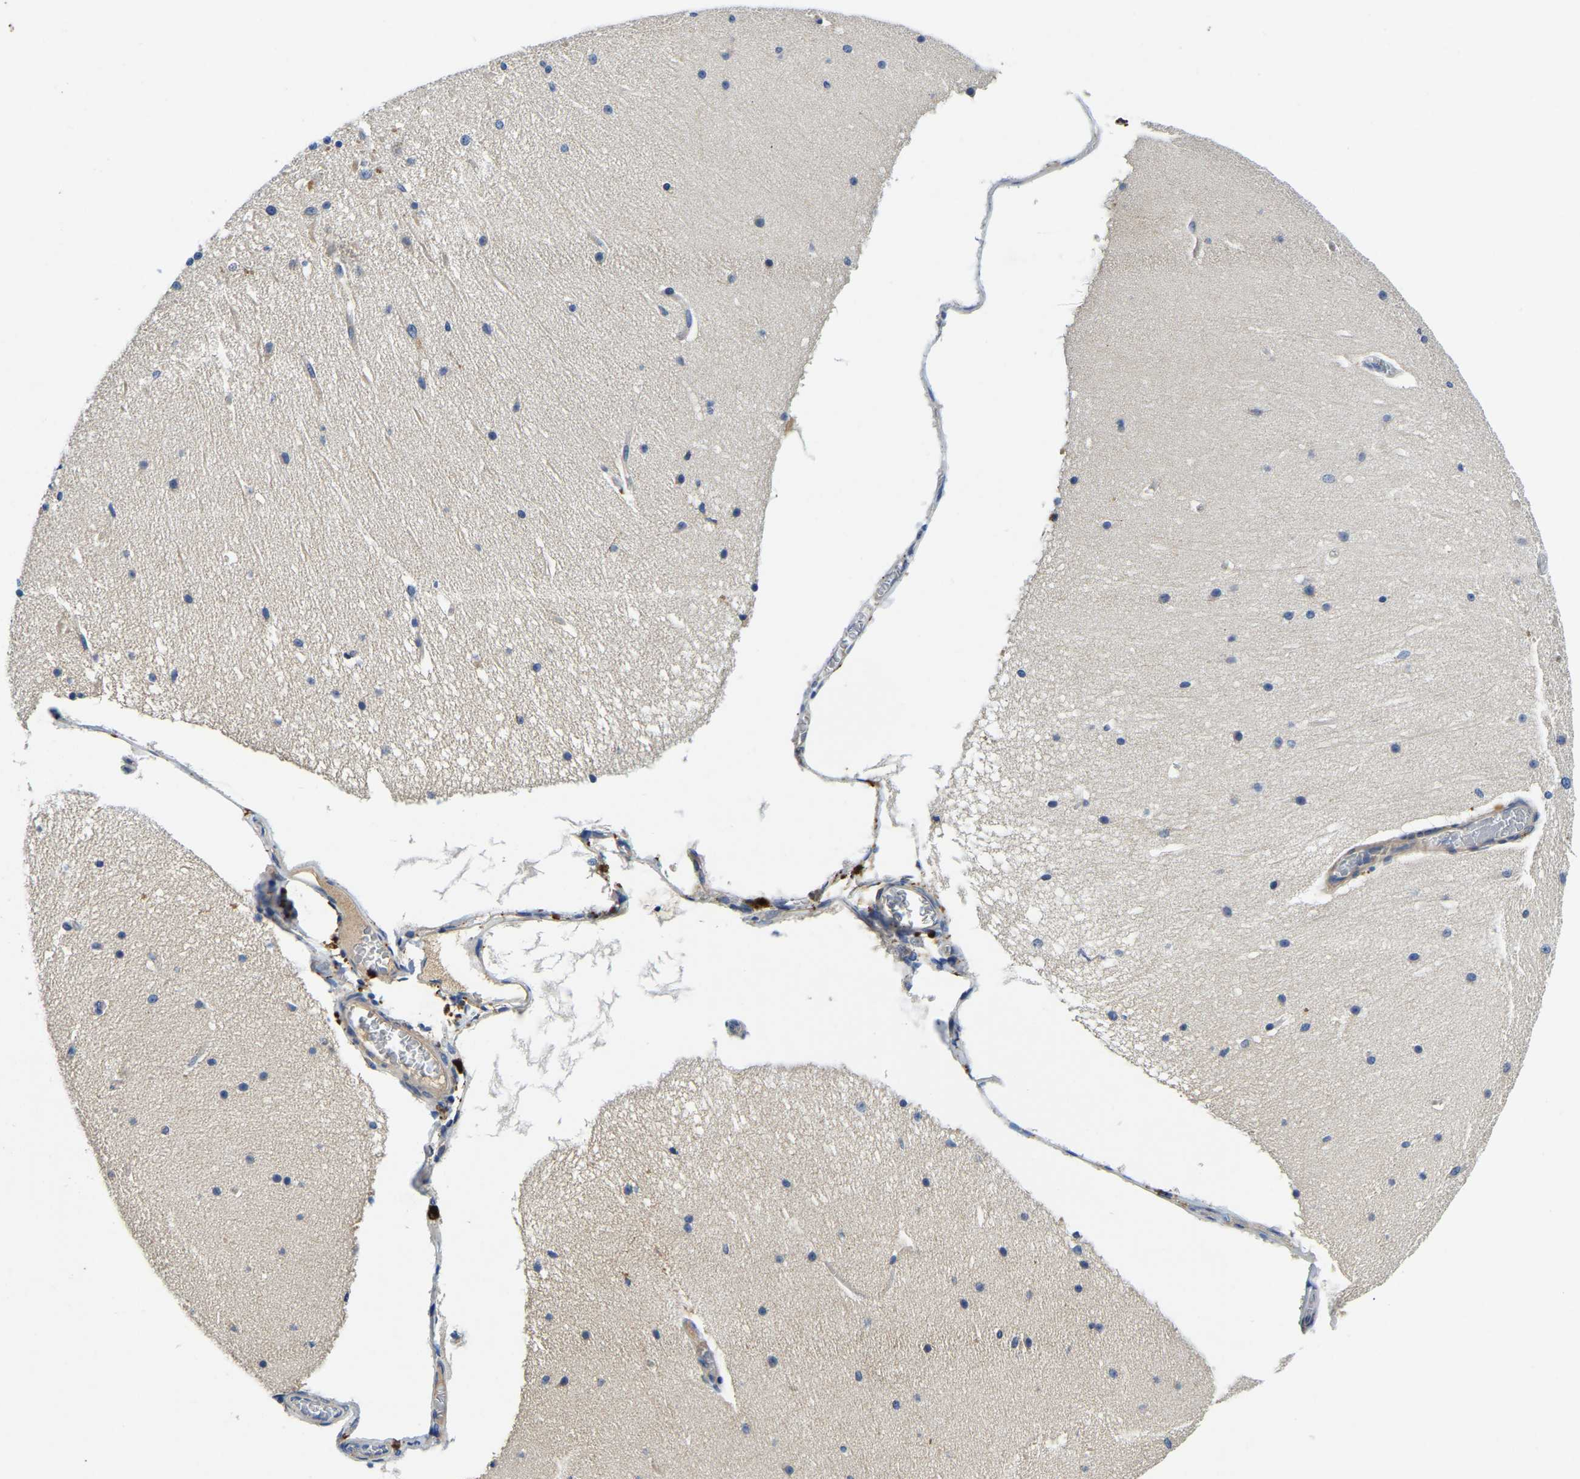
{"staining": {"intensity": "weak", "quantity": "<25%", "location": "cytoplasmic/membranous"}, "tissue": "cerebellum", "cell_type": "Cells in granular layer", "image_type": "normal", "snomed": [{"axis": "morphology", "description": "Normal tissue, NOS"}, {"axis": "topography", "description": "Cerebellum"}], "caption": "Cells in granular layer show no significant expression in benign cerebellum. (Brightfield microscopy of DAB (3,3'-diaminobenzidine) IHC at high magnification).", "gene": "STAT2", "patient": {"sex": "female", "age": 19}}